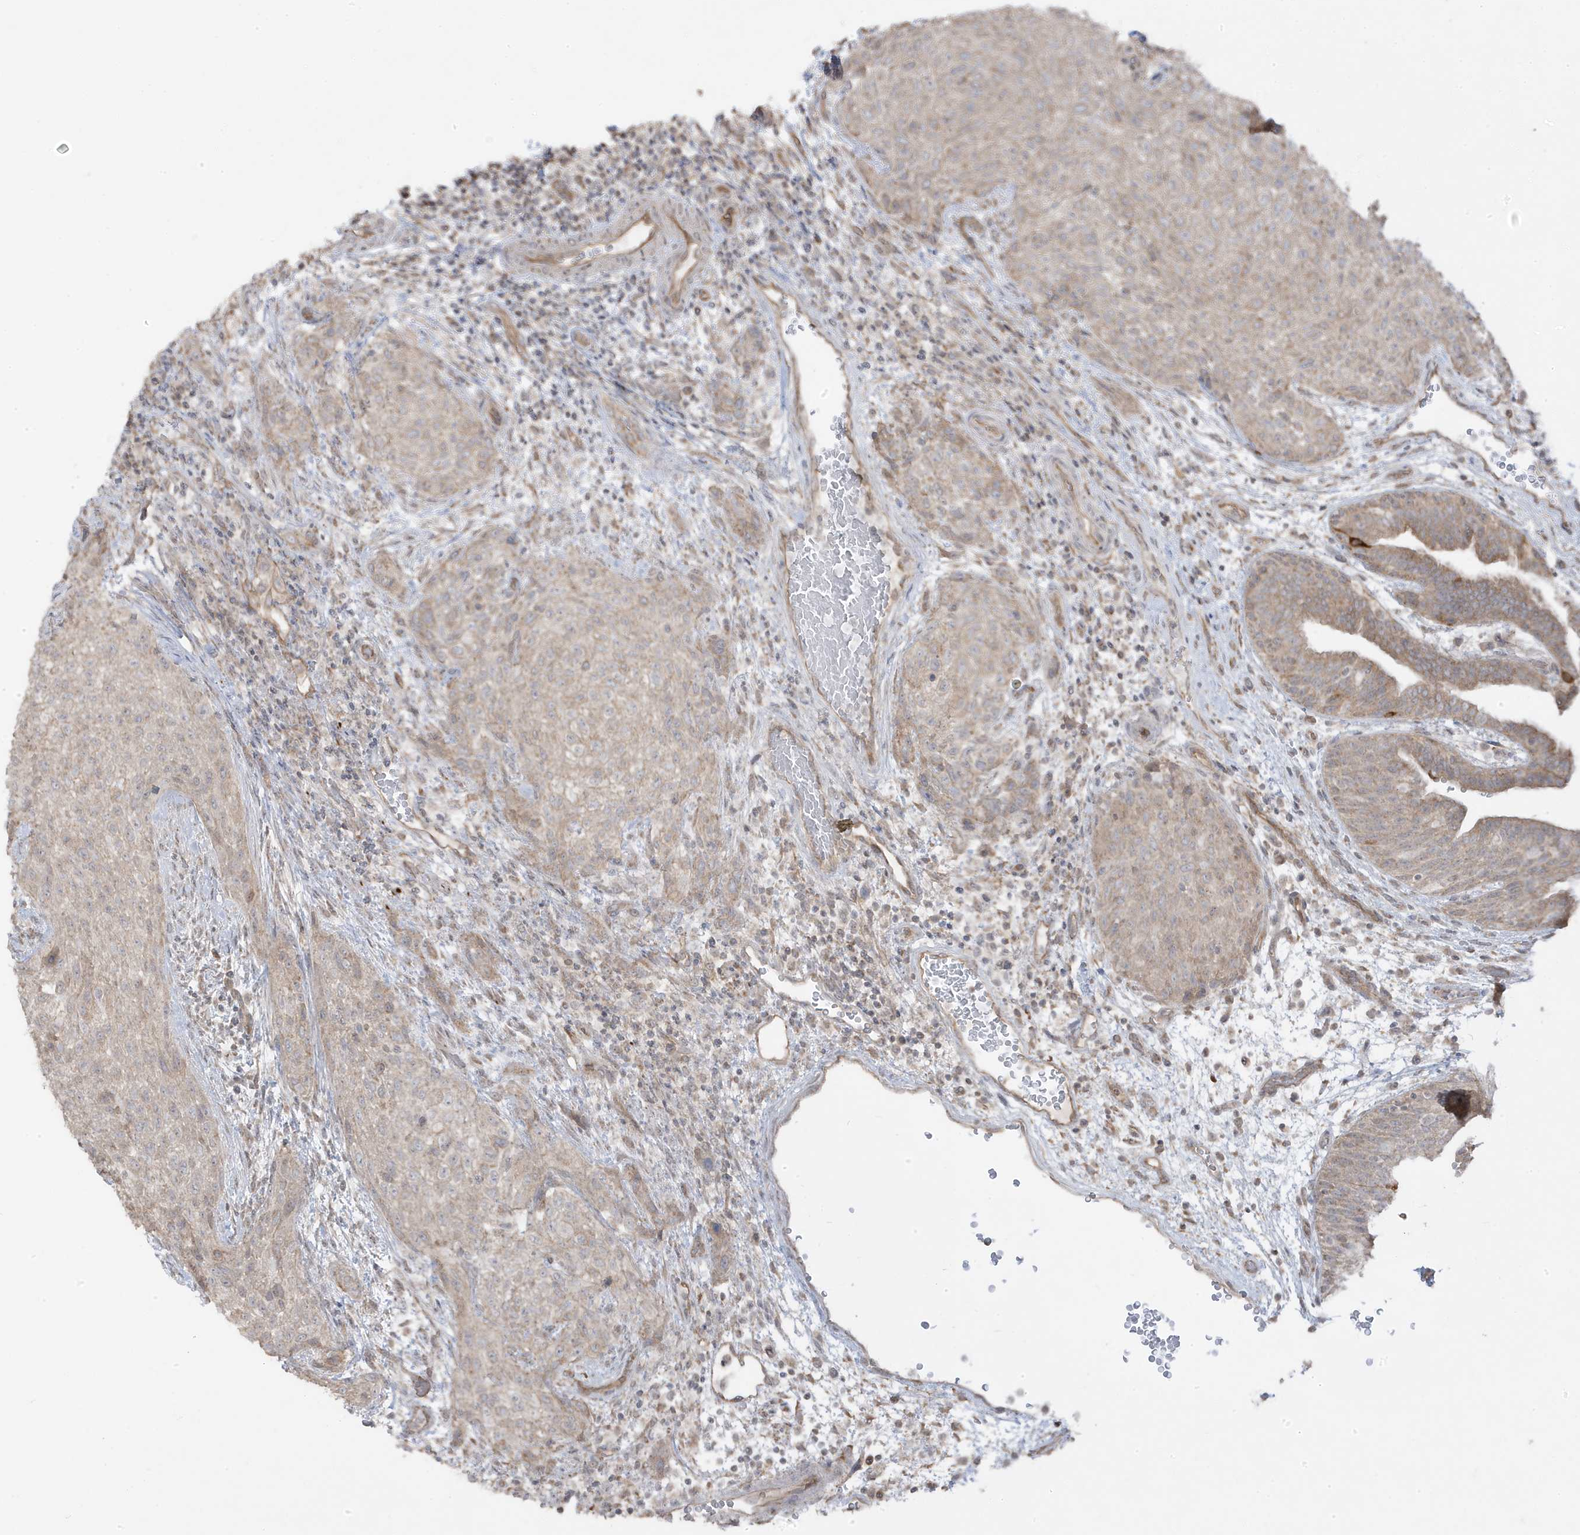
{"staining": {"intensity": "weak", "quantity": "<25%", "location": "cytoplasmic/membranous"}, "tissue": "urothelial cancer", "cell_type": "Tumor cells", "image_type": "cancer", "snomed": [{"axis": "morphology", "description": "Urothelial carcinoma, High grade"}, {"axis": "topography", "description": "Urinary bladder"}], "caption": "Tumor cells are negative for protein expression in human urothelial cancer.", "gene": "DNAJC12", "patient": {"sex": "male", "age": 35}}